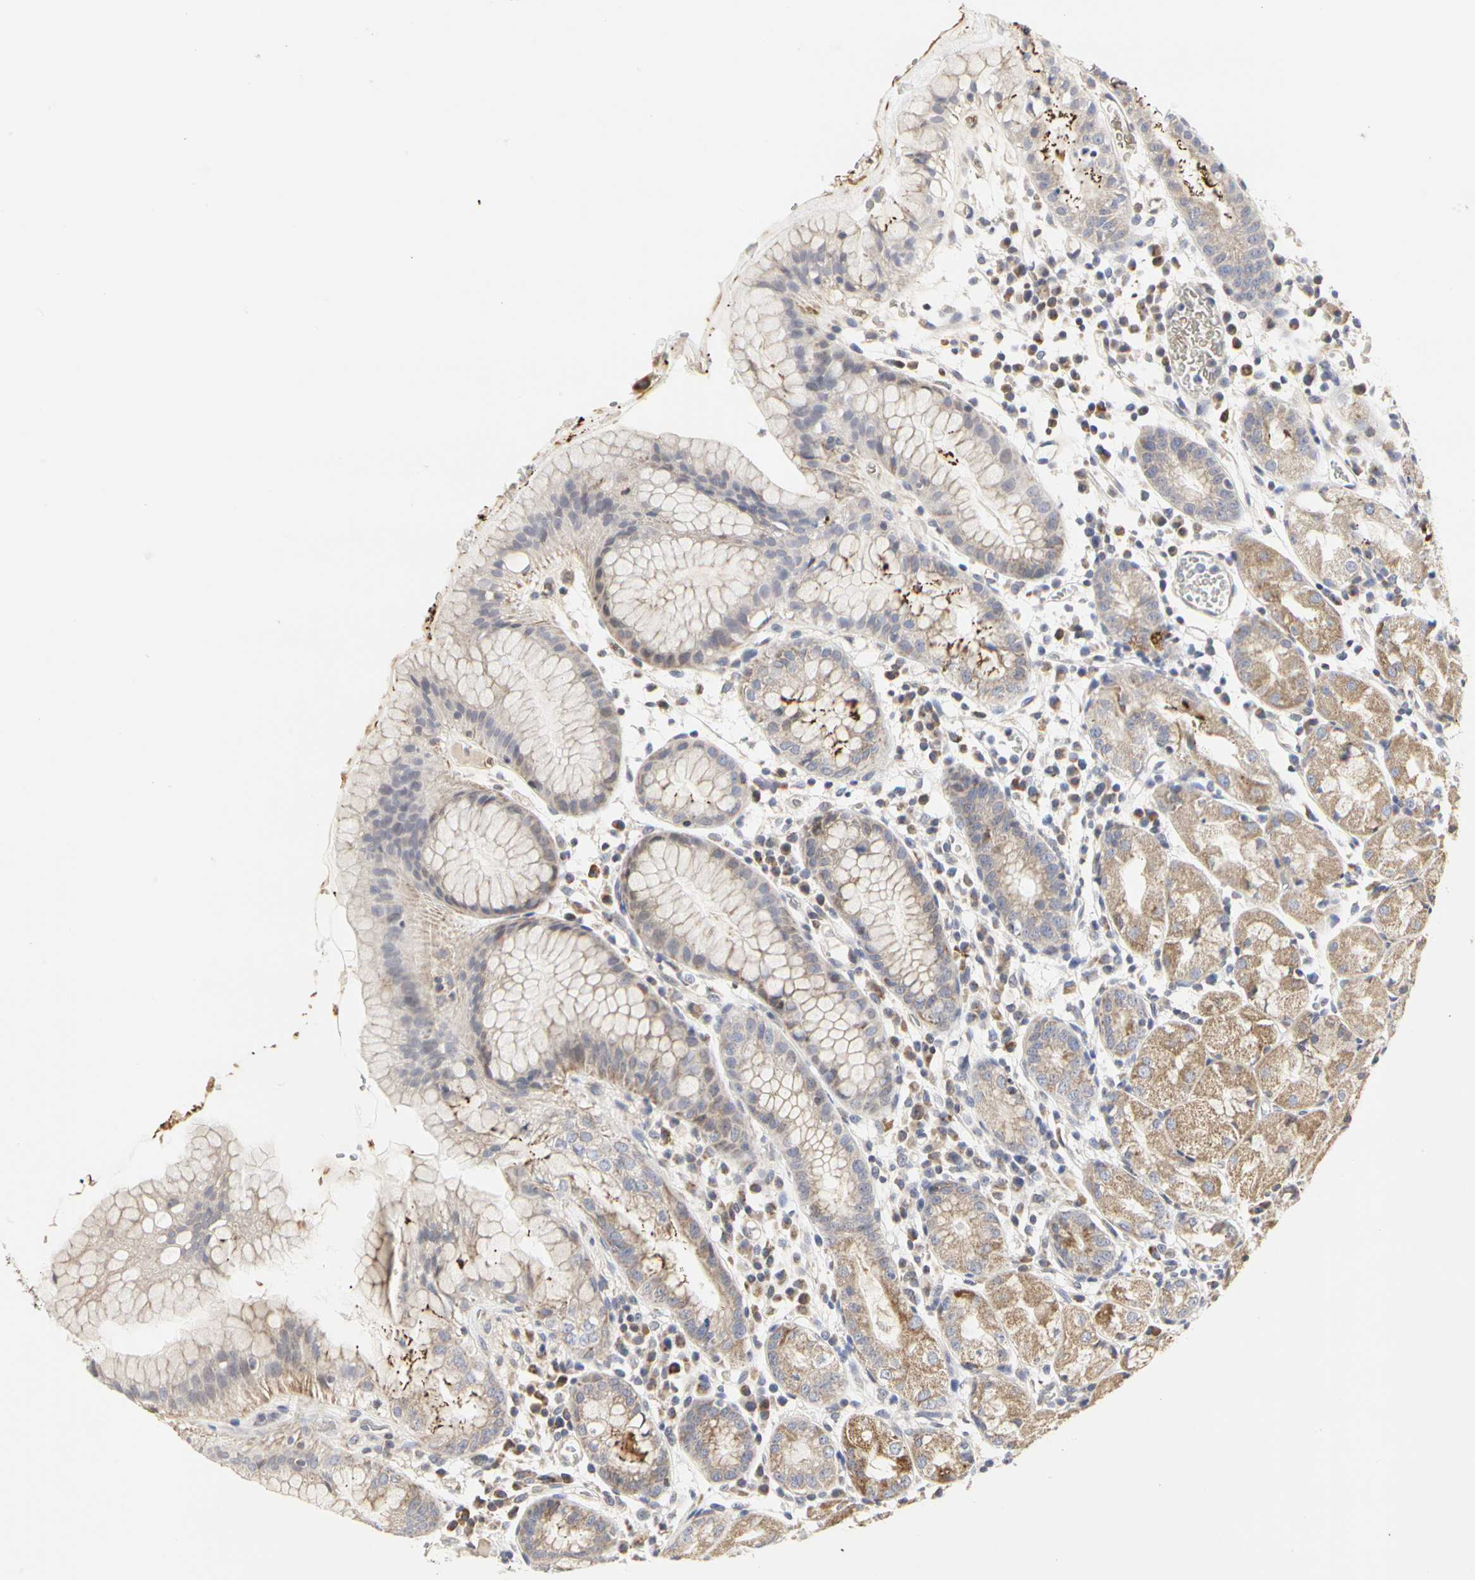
{"staining": {"intensity": "moderate", "quantity": "<25%", "location": "cytoplasmic/membranous"}, "tissue": "stomach", "cell_type": "Glandular cells", "image_type": "normal", "snomed": [{"axis": "morphology", "description": "Normal tissue, NOS"}, {"axis": "topography", "description": "Stomach"}, {"axis": "topography", "description": "Stomach, lower"}], "caption": "High-magnification brightfield microscopy of normal stomach stained with DAB (brown) and counterstained with hematoxylin (blue). glandular cells exhibit moderate cytoplasmic/membranous staining is present in about<25% of cells. (brown staining indicates protein expression, while blue staining denotes nuclei).", "gene": "TSKU", "patient": {"sex": "female", "age": 75}}